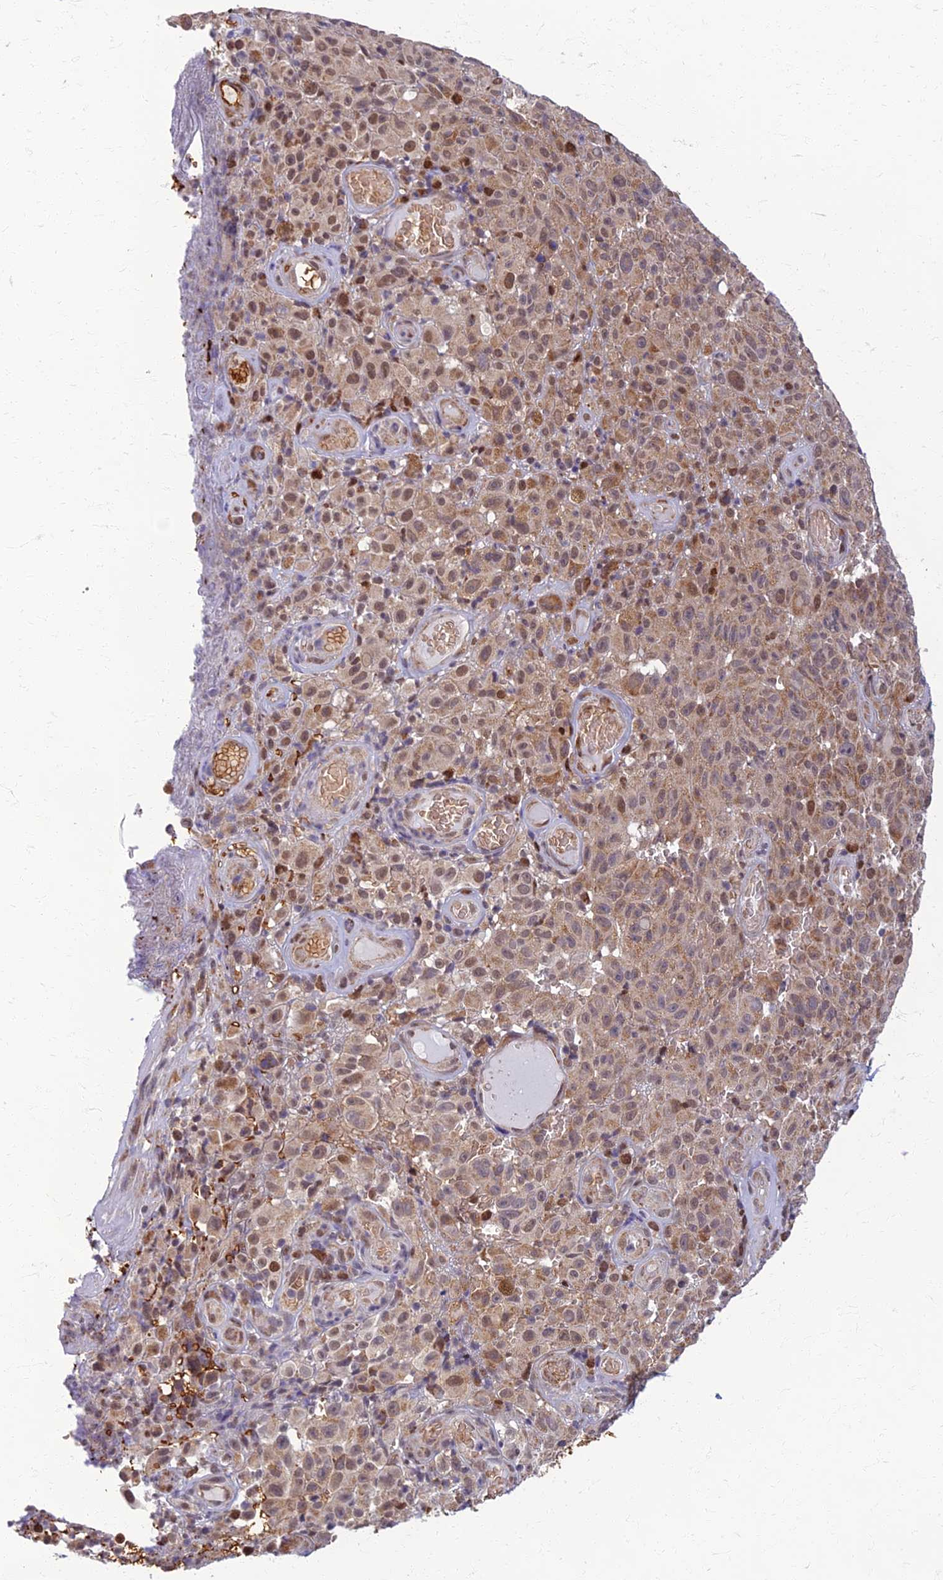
{"staining": {"intensity": "weak", "quantity": ">75%", "location": "cytoplasmic/membranous,nuclear"}, "tissue": "melanoma", "cell_type": "Tumor cells", "image_type": "cancer", "snomed": [{"axis": "morphology", "description": "Malignant melanoma, NOS"}, {"axis": "topography", "description": "Skin"}], "caption": "Melanoma stained with a brown dye reveals weak cytoplasmic/membranous and nuclear positive expression in approximately >75% of tumor cells.", "gene": "EARS2", "patient": {"sex": "female", "age": 82}}